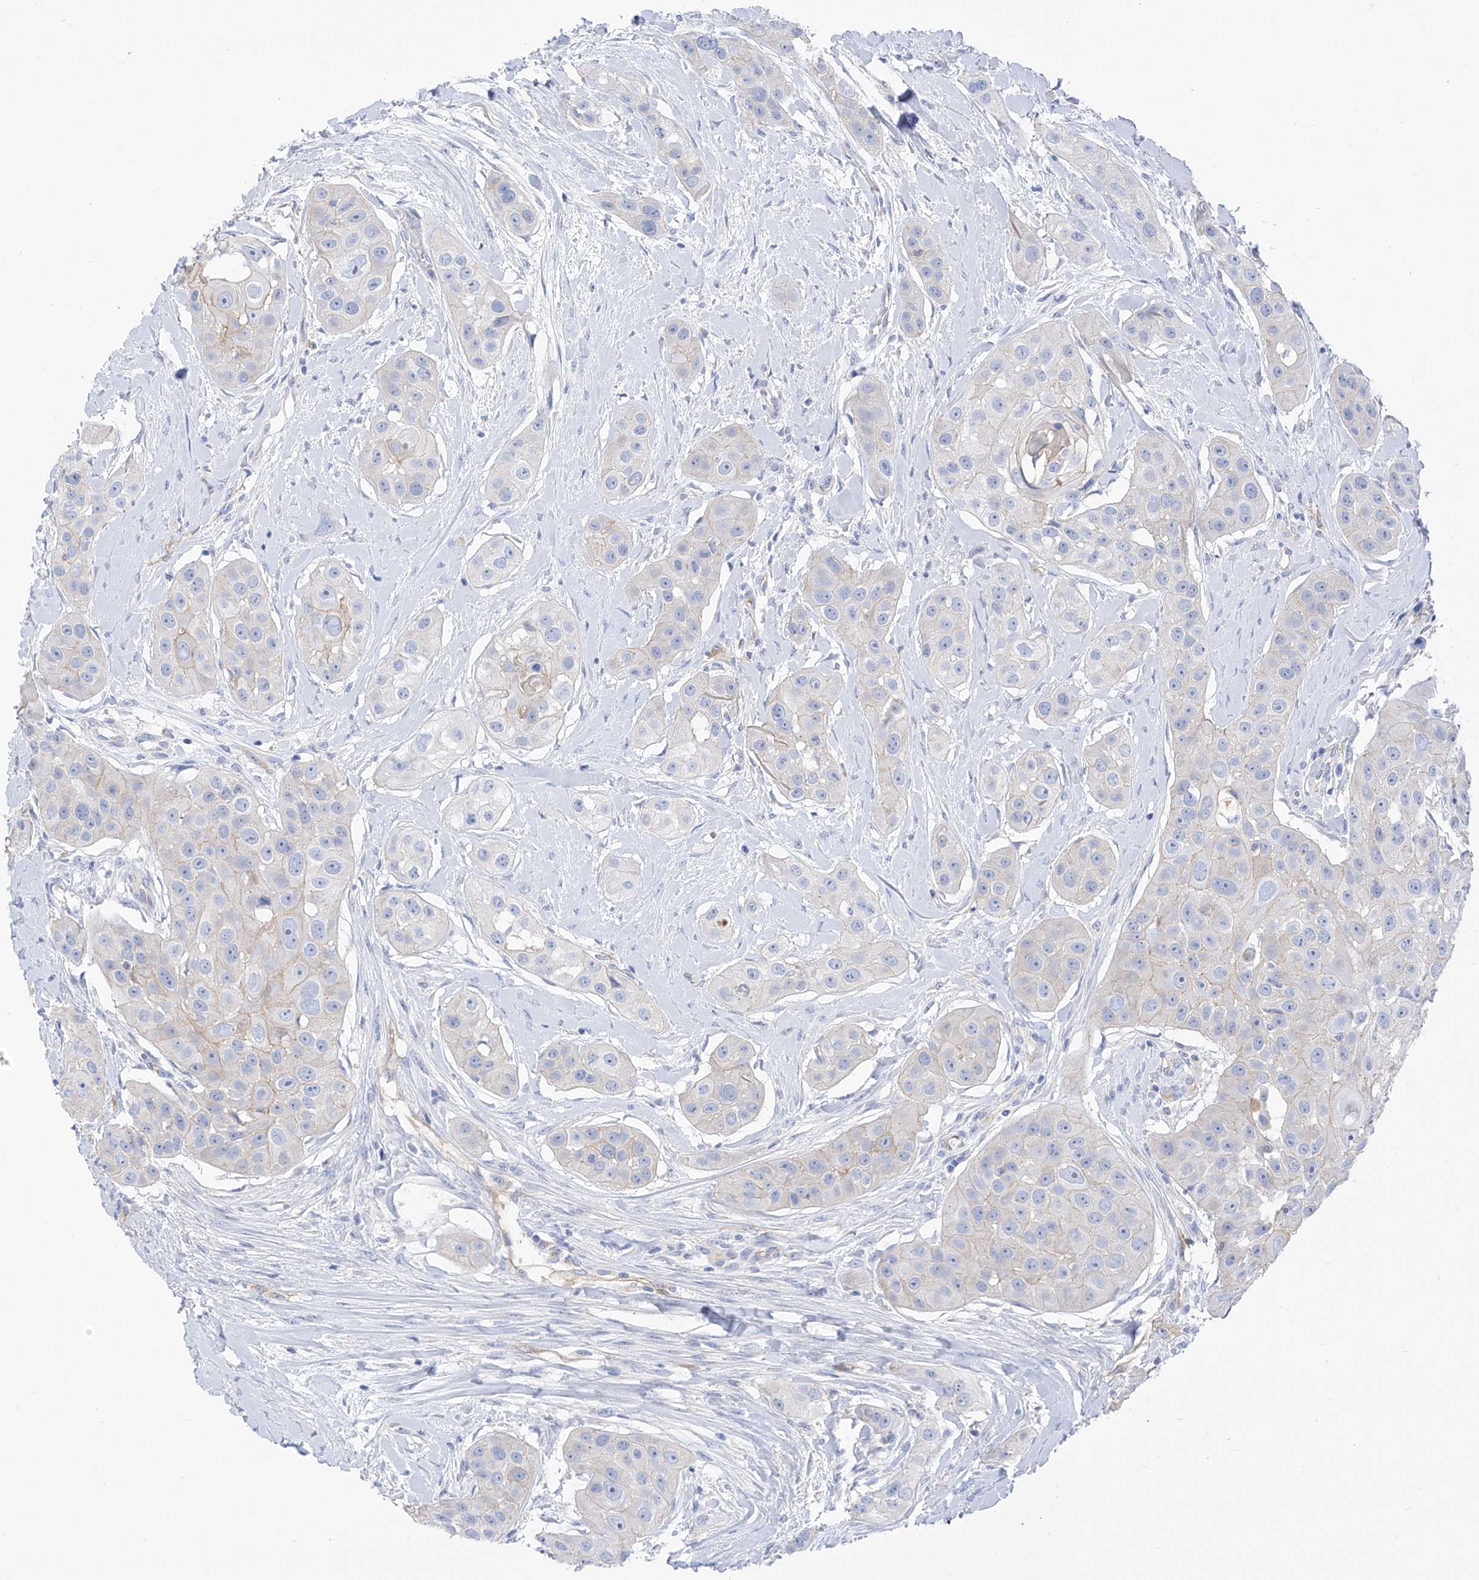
{"staining": {"intensity": "weak", "quantity": "<25%", "location": "cytoplasmic/membranous"}, "tissue": "head and neck cancer", "cell_type": "Tumor cells", "image_type": "cancer", "snomed": [{"axis": "morphology", "description": "Normal tissue, NOS"}, {"axis": "morphology", "description": "Squamous cell carcinoma, NOS"}, {"axis": "topography", "description": "Skeletal muscle"}, {"axis": "topography", "description": "Head-Neck"}], "caption": "DAB (3,3'-diaminobenzidine) immunohistochemical staining of head and neck squamous cell carcinoma shows no significant staining in tumor cells. (DAB immunohistochemistry (IHC), high magnification).", "gene": "ITGA9", "patient": {"sex": "male", "age": 51}}